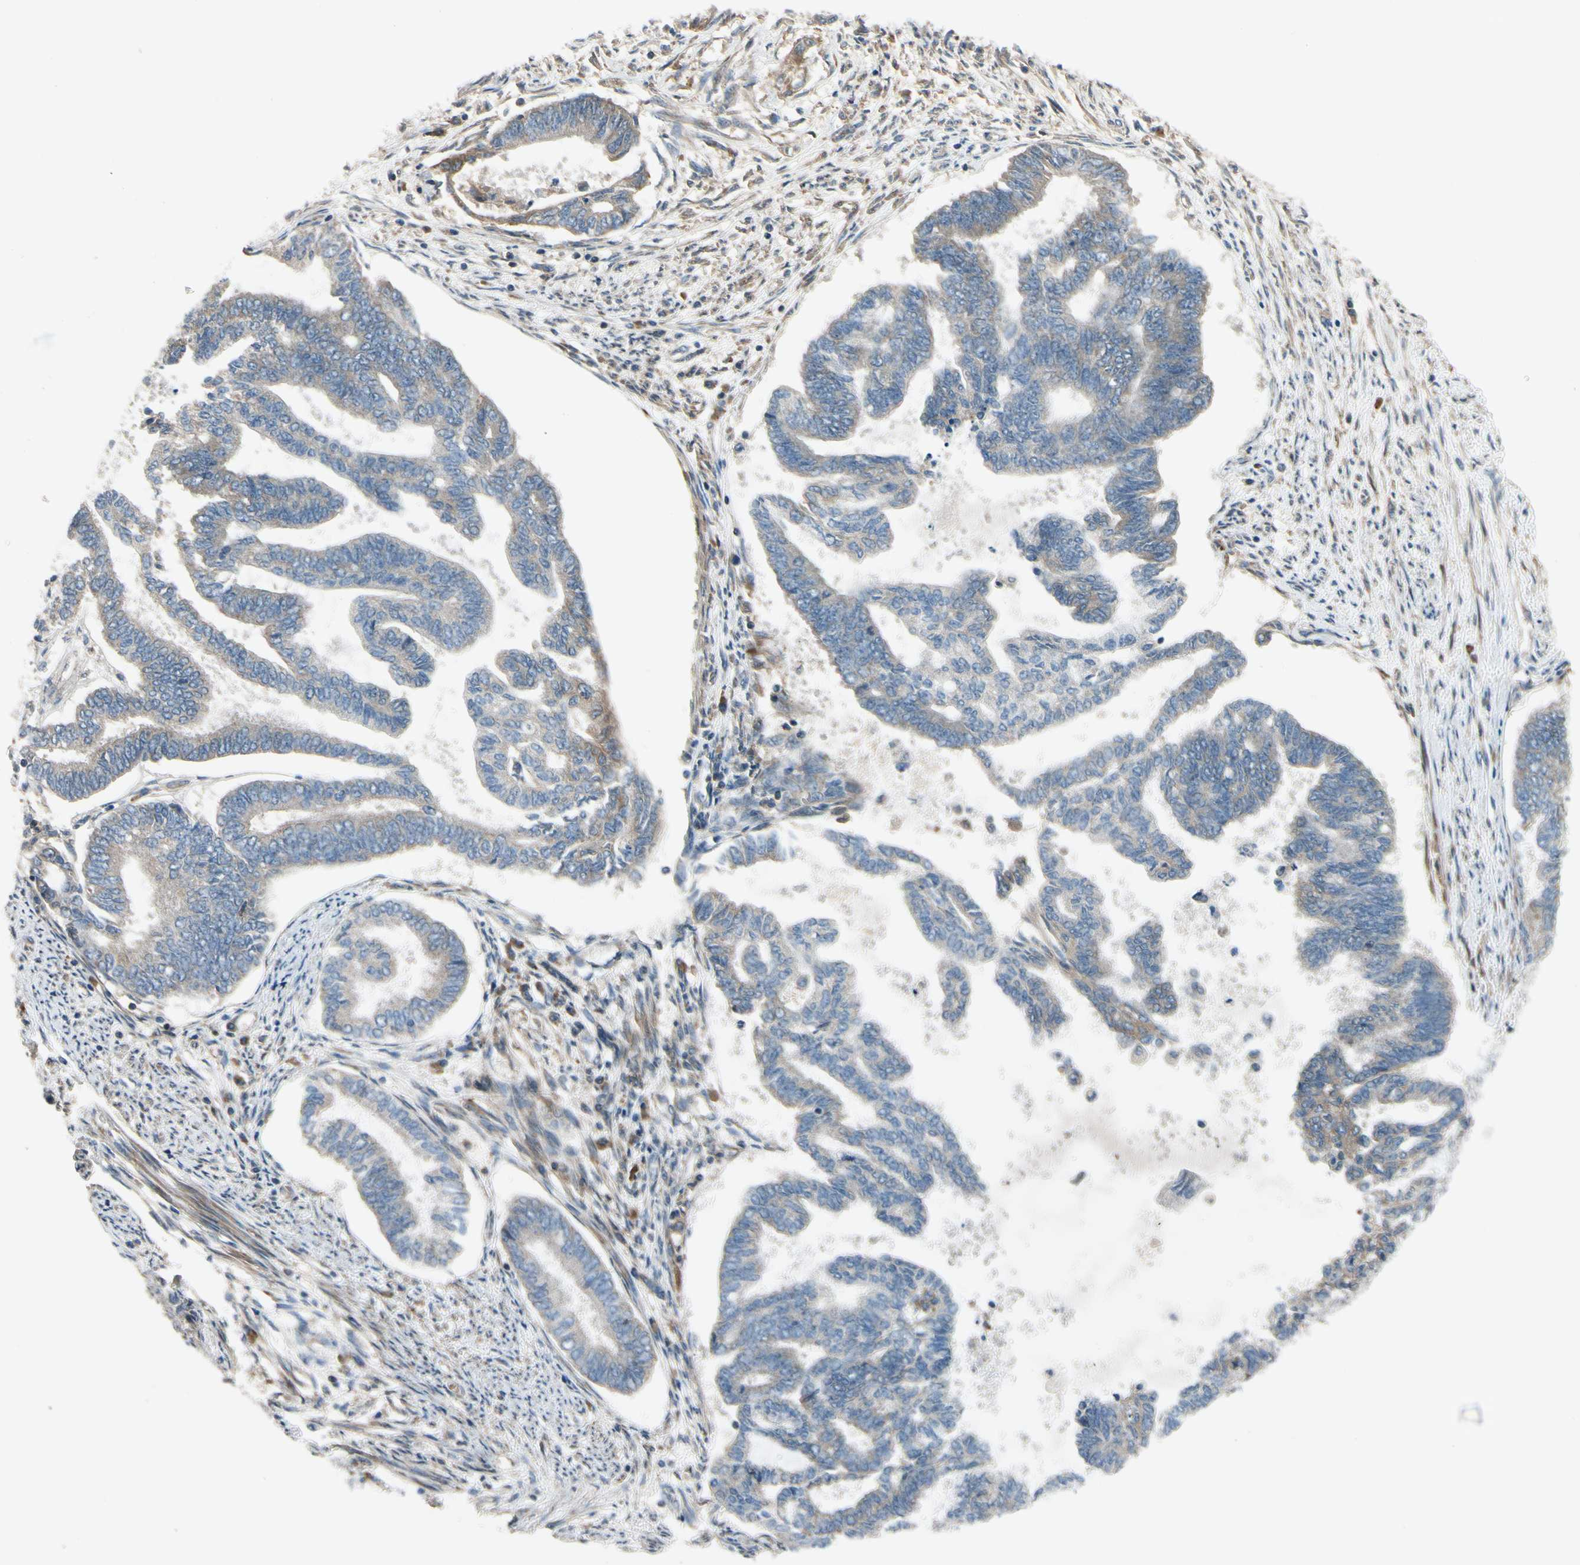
{"staining": {"intensity": "weak", "quantity": "<25%", "location": "cytoplasmic/membranous"}, "tissue": "endometrial cancer", "cell_type": "Tumor cells", "image_type": "cancer", "snomed": [{"axis": "morphology", "description": "Adenocarcinoma, NOS"}, {"axis": "topography", "description": "Endometrium"}], "caption": "DAB (3,3'-diaminobenzidine) immunohistochemical staining of human endometrial adenocarcinoma reveals no significant positivity in tumor cells.", "gene": "MST1R", "patient": {"sex": "female", "age": 86}}